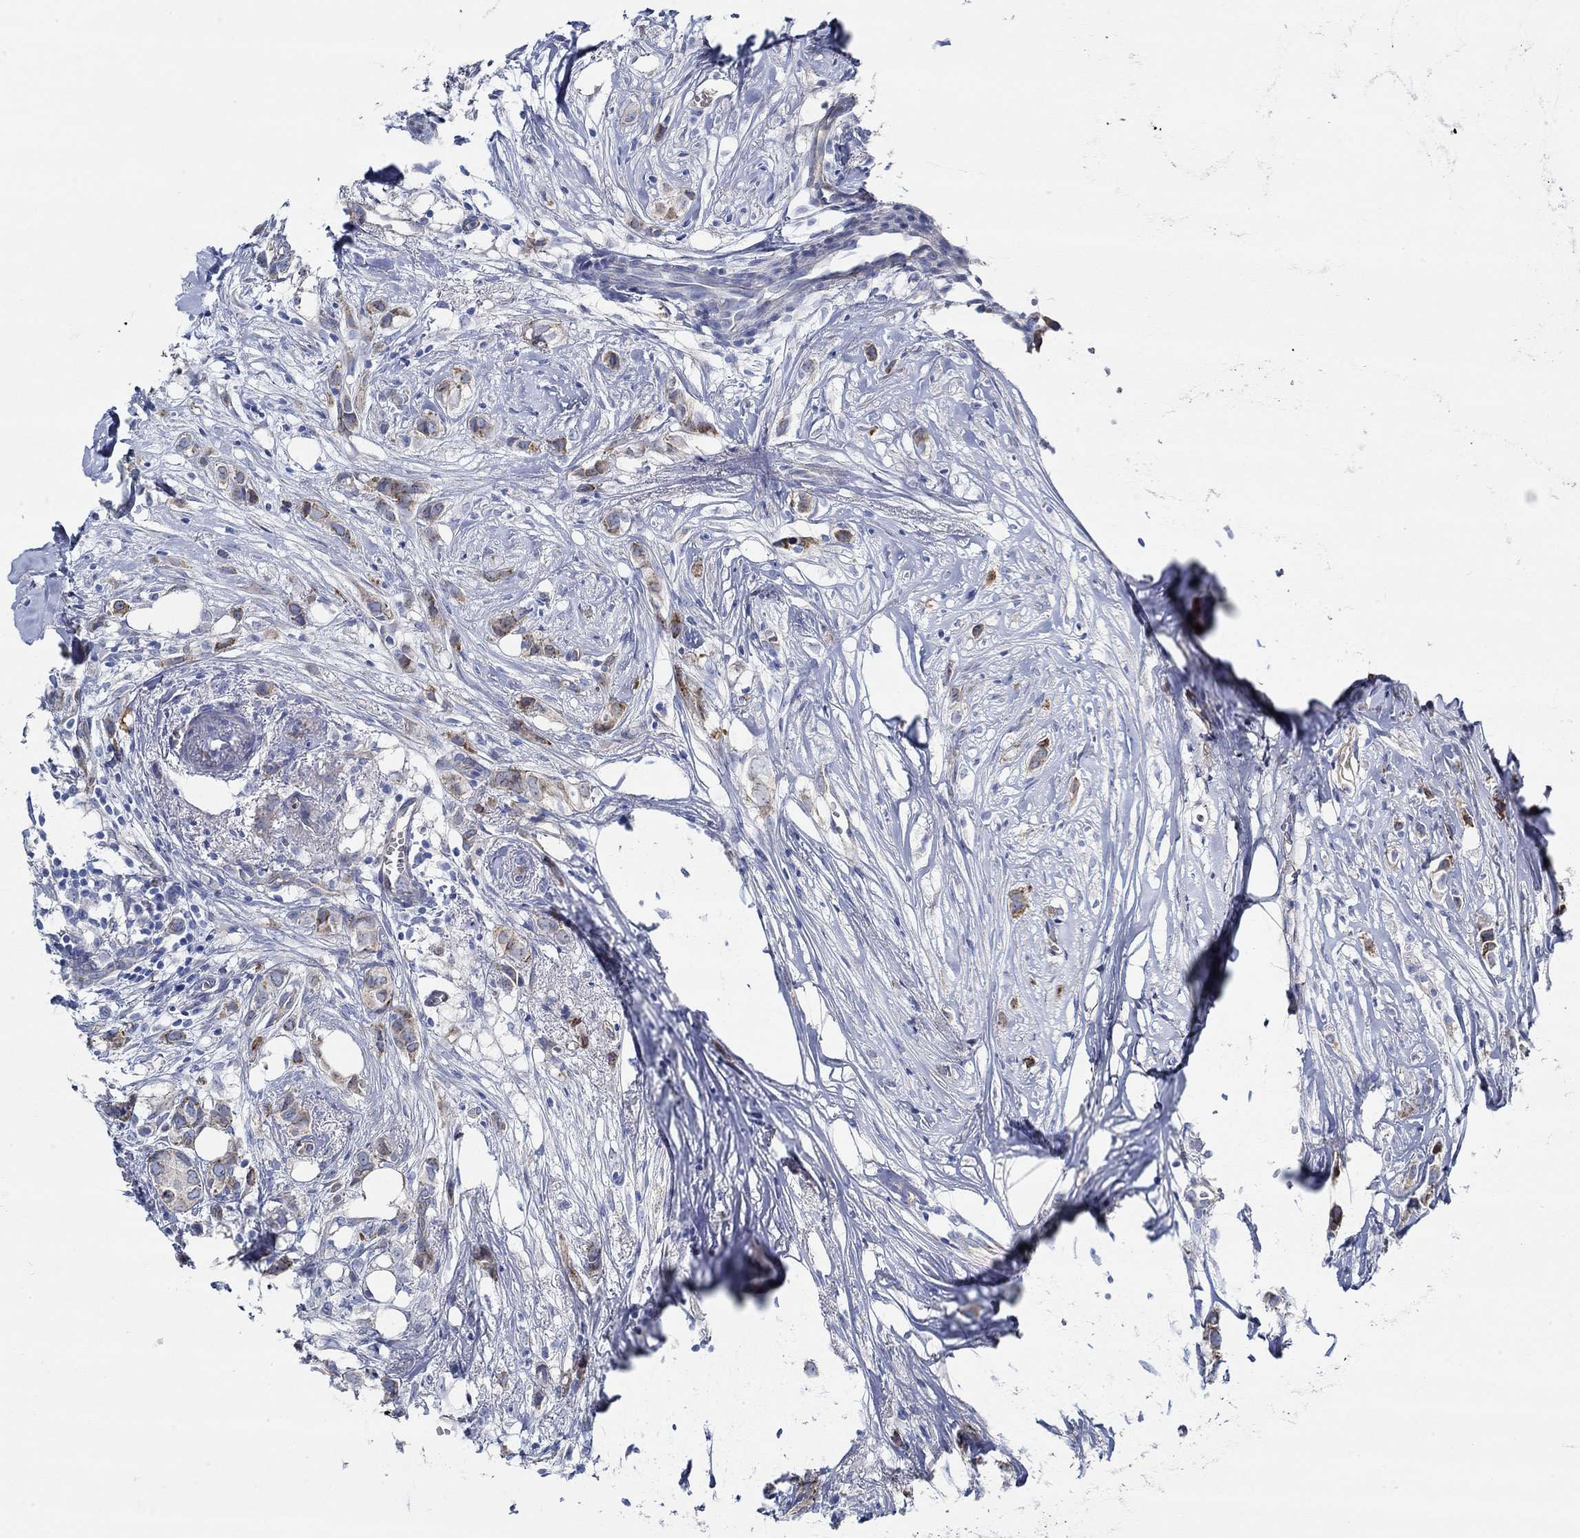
{"staining": {"intensity": "strong", "quantity": "25%-75%", "location": "cytoplasmic/membranous"}, "tissue": "breast cancer", "cell_type": "Tumor cells", "image_type": "cancer", "snomed": [{"axis": "morphology", "description": "Duct carcinoma"}, {"axis": "topography", "description": "Breast"}], "caption": "A micrograph of infiltrating ductal carcinoma (breast) stained for a protein displays strong cytoplasmic/membranous brown staining in tumor cells. (DAB = brown stain, brightfield microscopy at high magnification).", "gene": "HECW2", "patient": {"sex": "female", "age": 85}}